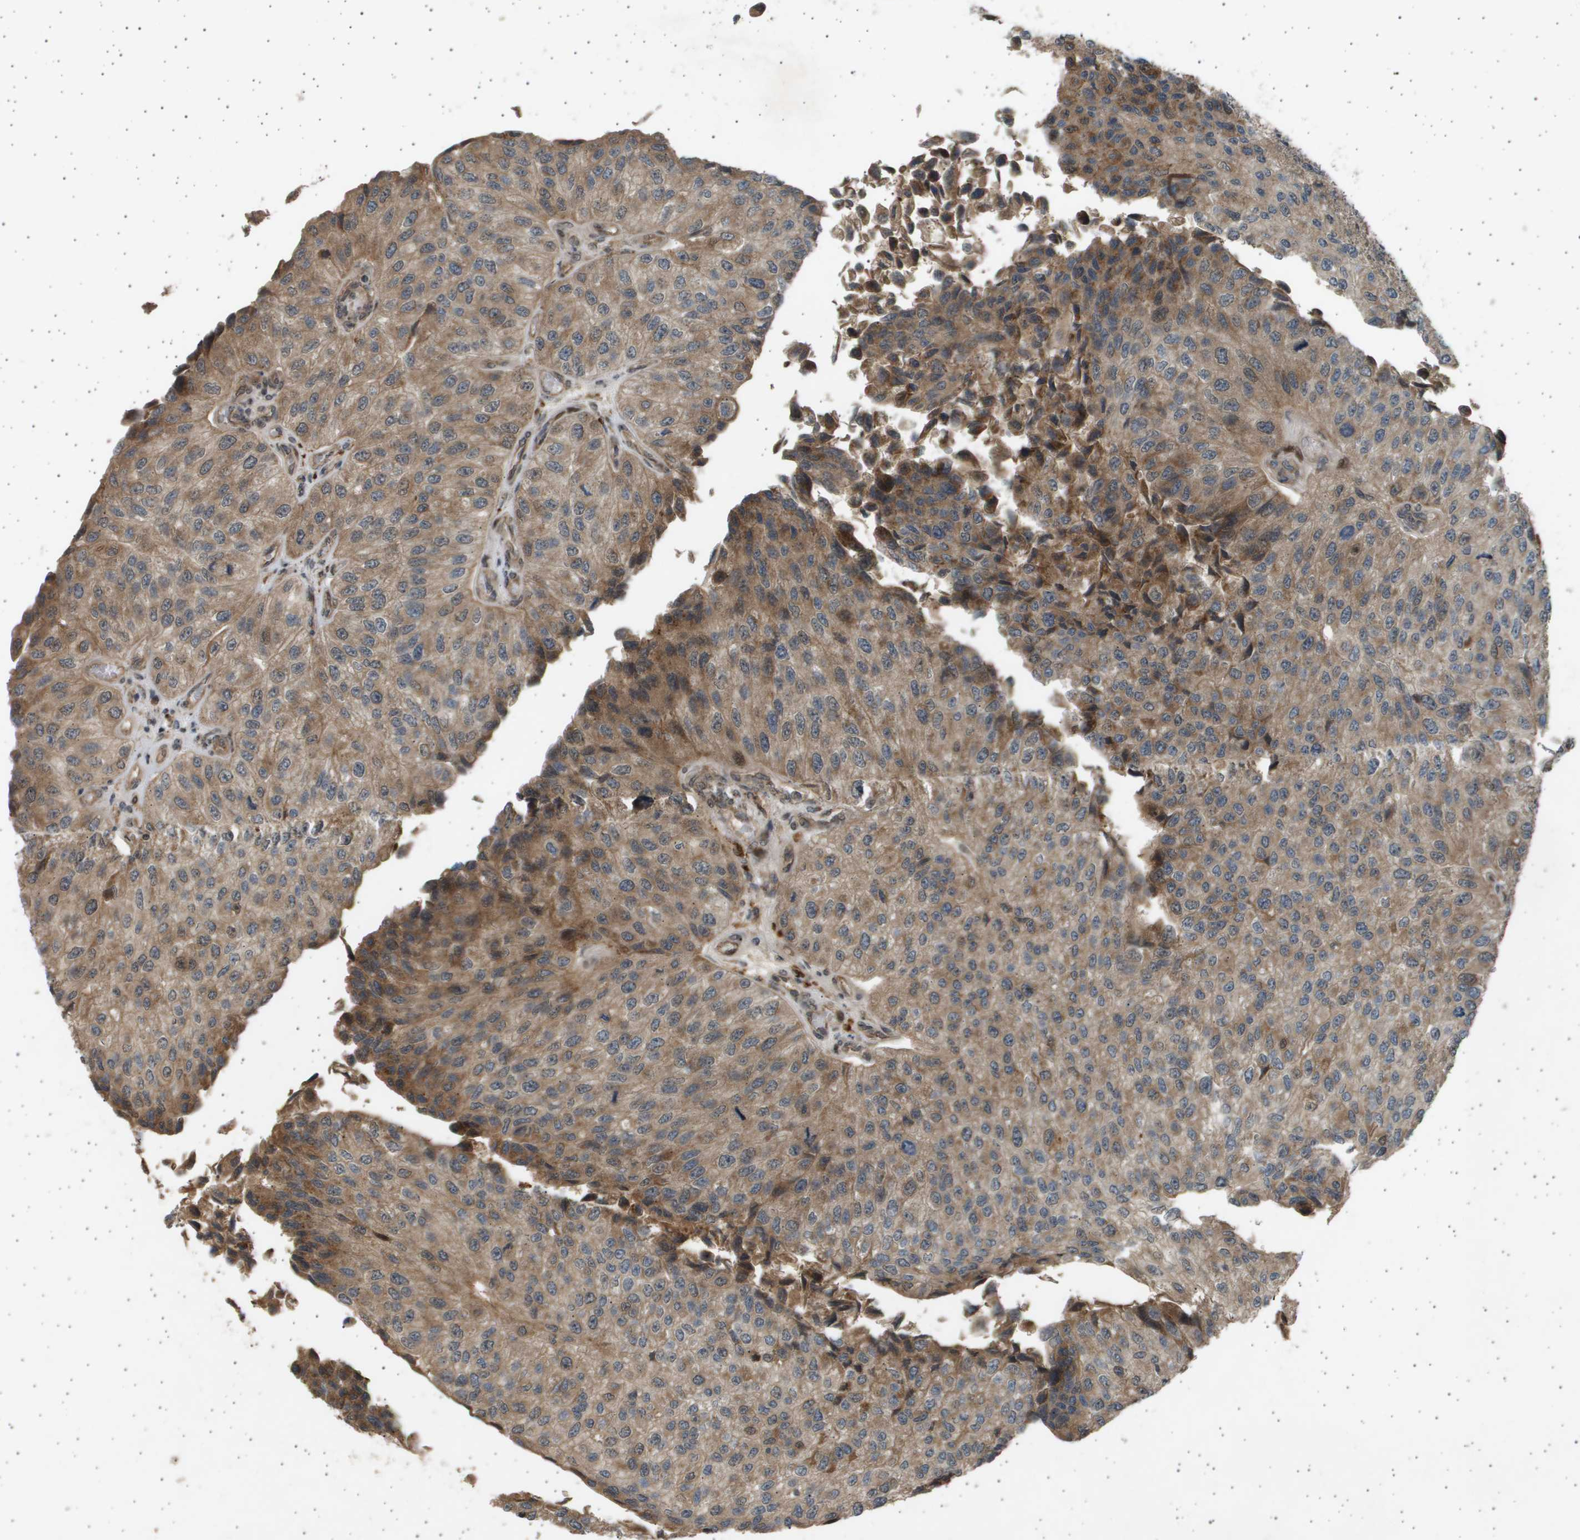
{"staining": {"intensity": "moderate", "quantity": ">75%", "location": "cytoplasmic/membranous"}, "tissue": "urothelial cancer", "cell_type": "Tumor cells", "image_type": "cancer", "snomed": [{"axis": "morphology", "description": "Urothelial carcinoma, High grade"}, {"axis": "topography", "description": "Kidney"}, {"axis": "topography", "description": "Urinary bladder"}], "caption": "The immunohistochemical stain labels moderate cytoplasmic/membranous staining in tumor cells of urothelial cancer tissue.", "gene": "TNRC6A", "patient": {"sex": "male", "age": 77}}